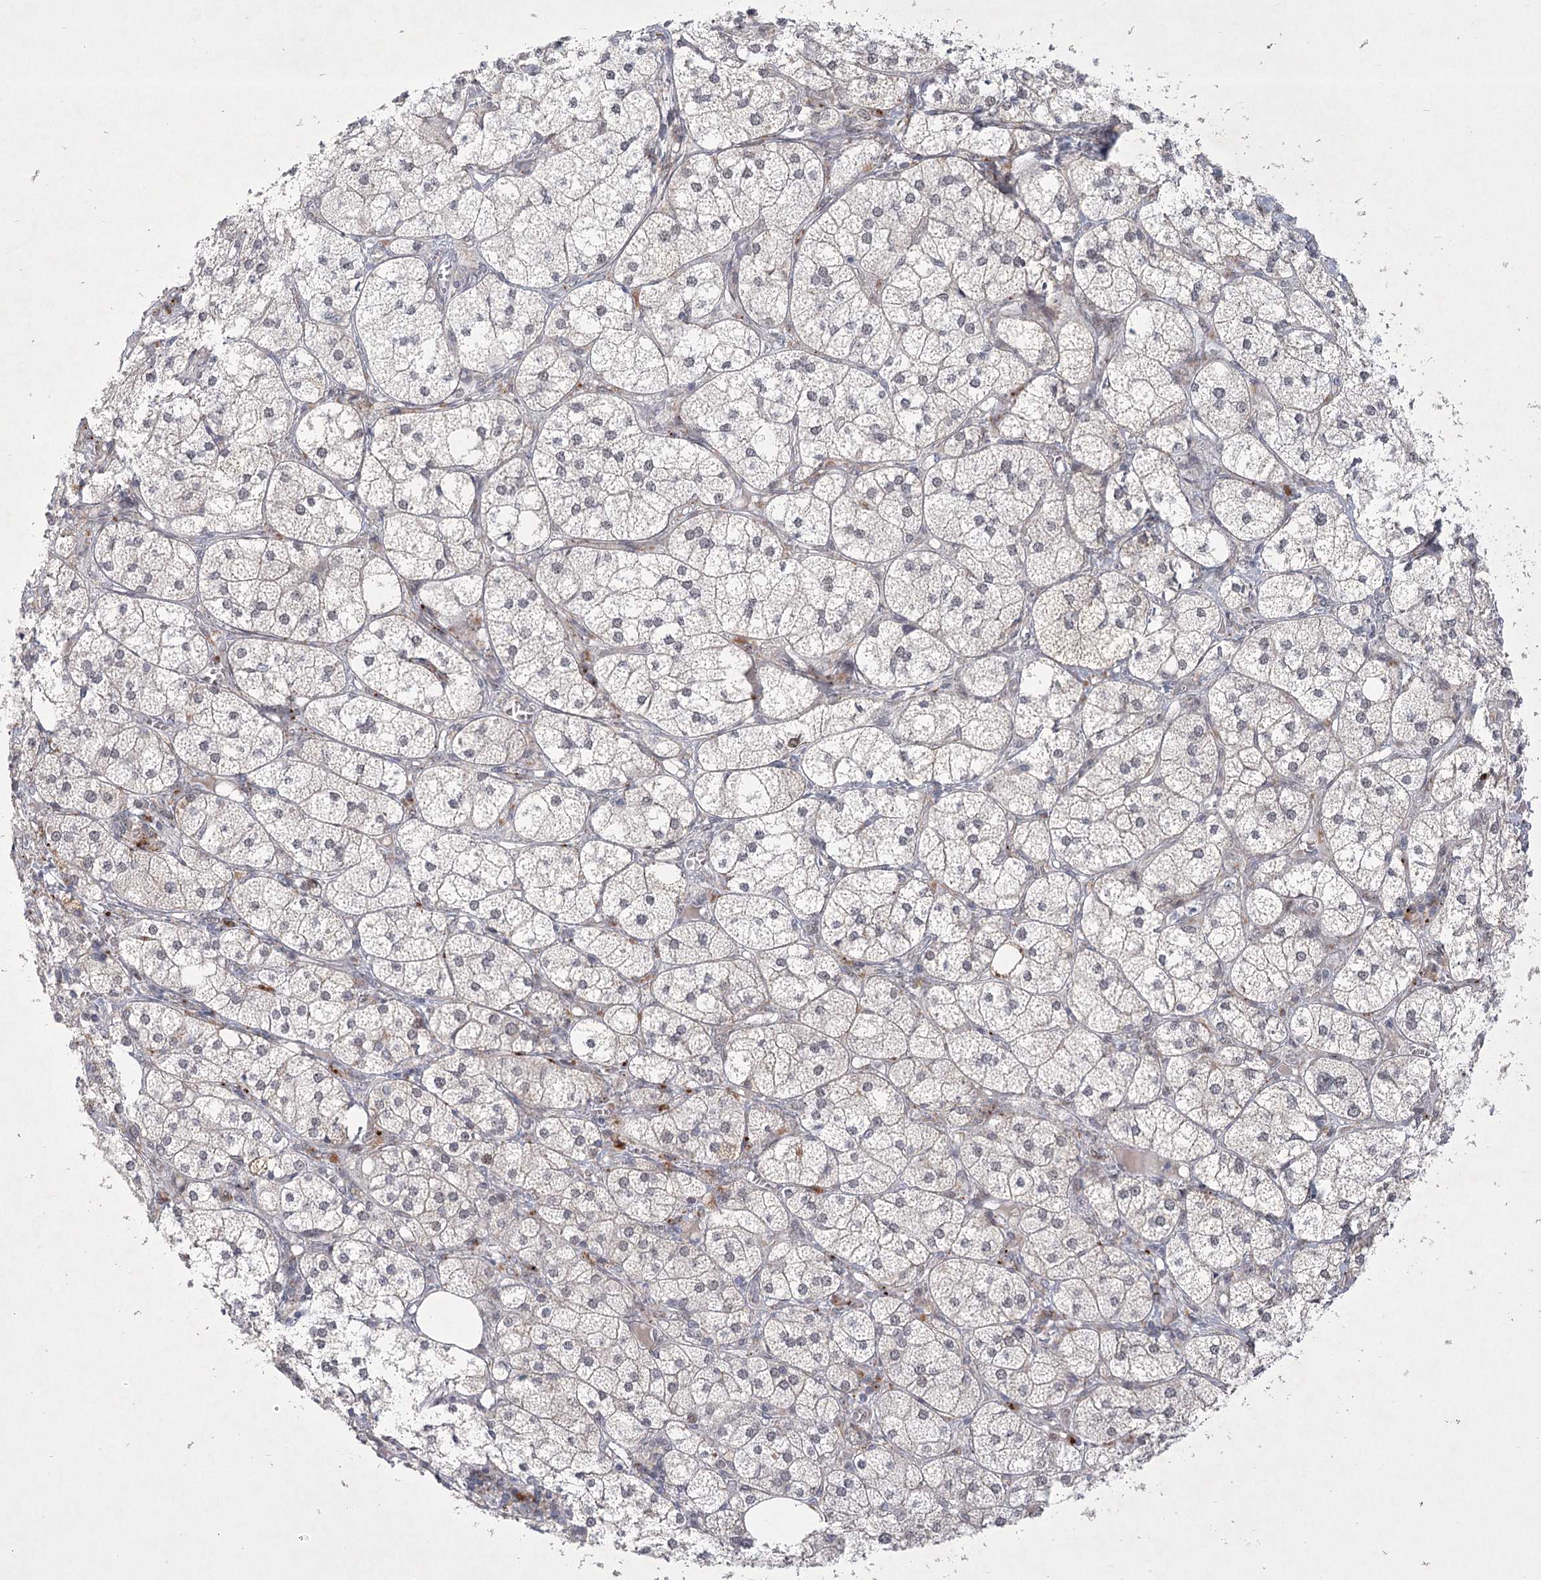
{"staining": {"intensity": "moderate", "quantity": "25%-75%", "location": "cytoplasmic/membranous,nuclear"}, "tissue": "adrenal gland", "cell_type": "Glandular cells", "image_type": "normal", "snomed": [{"axis": "morphology", "description": "Normal tissue, NOS"}, {"axis": "topography", "description": "Adrenal gland"}], "caption": "Immunohistochemistry of benign adrenal gland displays medium levels of moderate cytoplasmic/membranous,nuclear positivity in approximately 25%-75% of glandular cells.", "gene": "CIB4", "patient": {"sex": "female", "age": 61}}